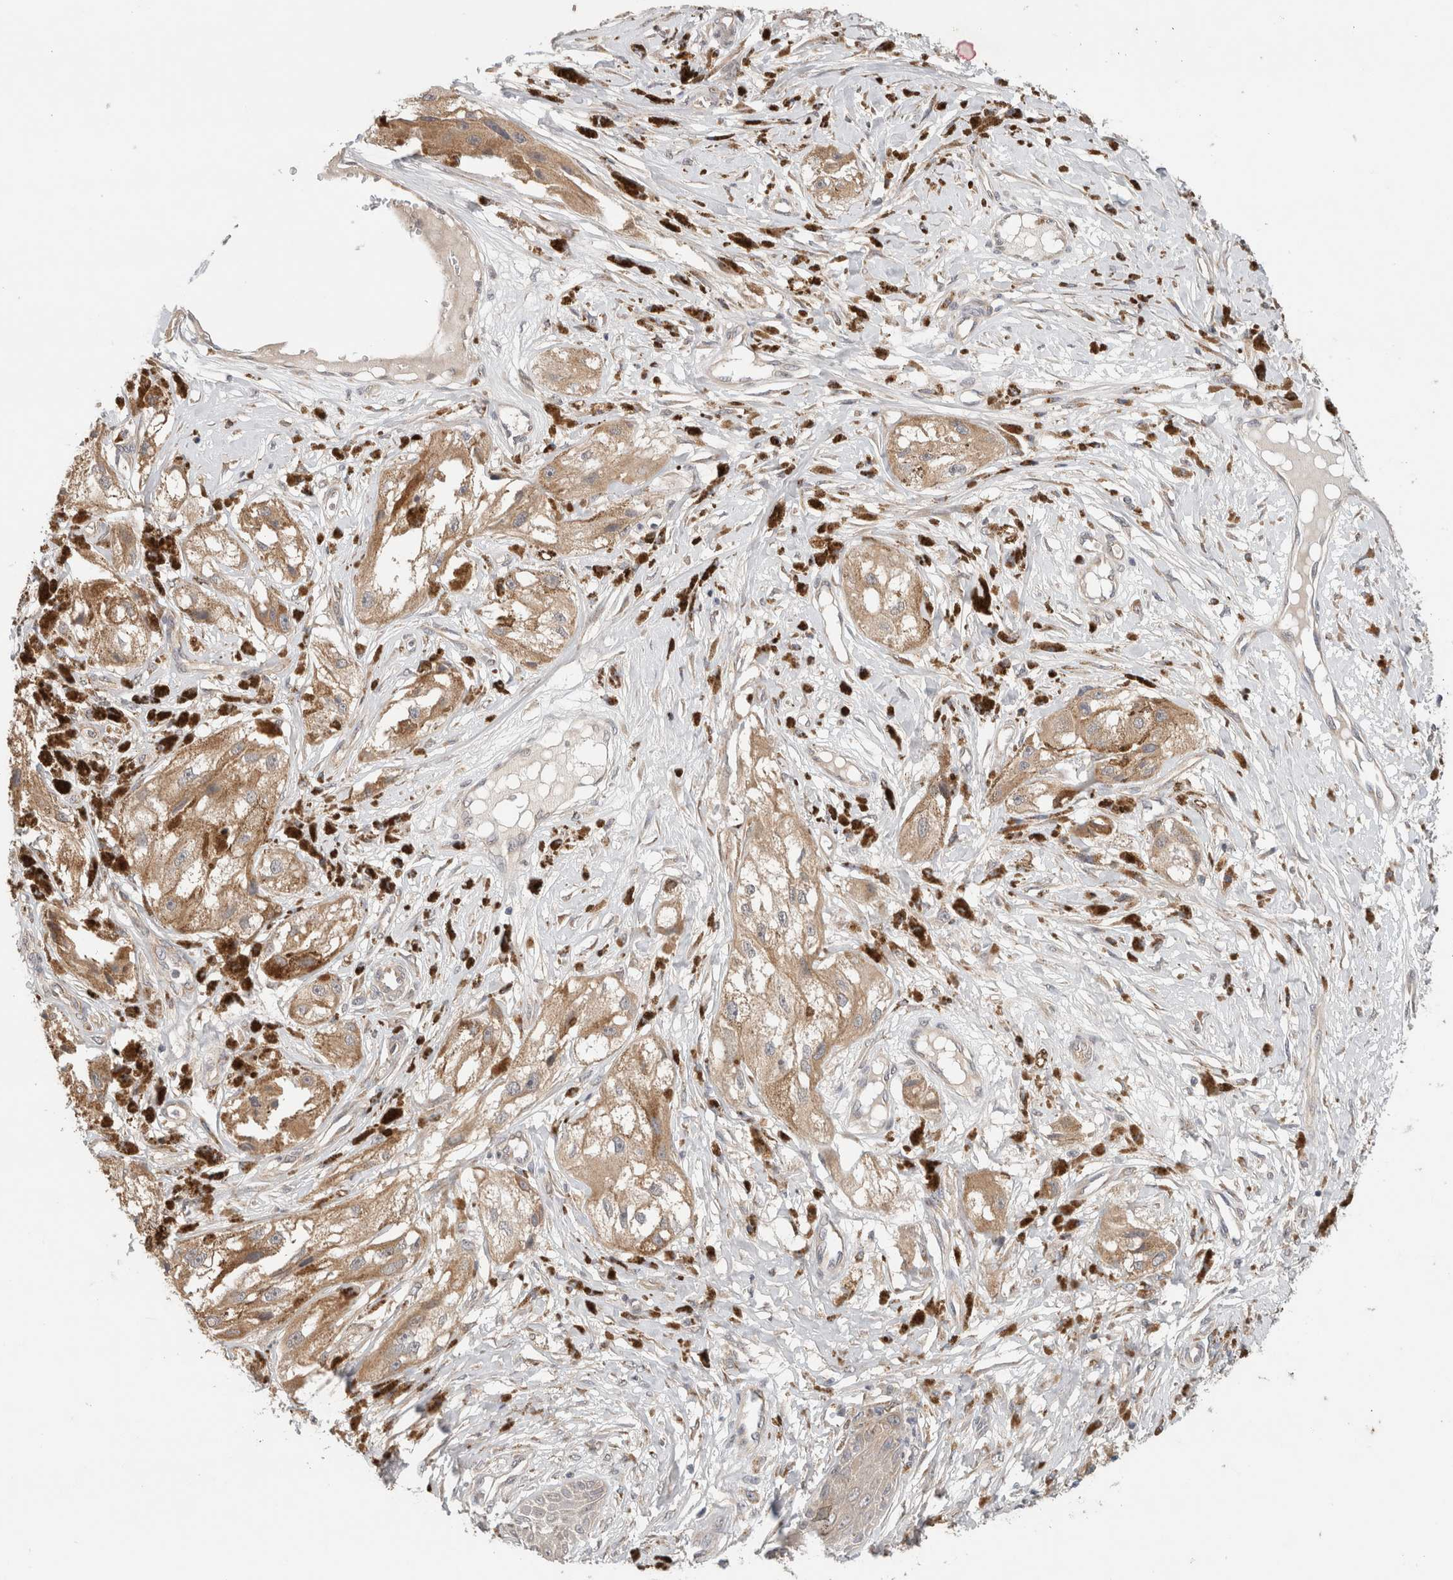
{"staining": {"intensity": "moderate", "quantity": ">75%", "location": "cytoplasmic/membranous"}, "tissue": "melanoma", "cell_type": "Tumor cells", "image_type": "cancer", "snomed": [{"axis": "morphology", "description": "Malignant melanoma, NOS"}, {"axis": "topography", "description": "Skin"}], "caption": "High-magnification brightfield microscopy of malignant melanoma stained with DAB (3,3'-diaminobenzidine) (brown) and counterstained with hematoxylin (blue). tumor cells exhibit moderate cytoplasmic/membranous staining is appreciated in about>75% of cells.", "gene": "SGK1", "patient": {"sex": "male", "age": 88}}